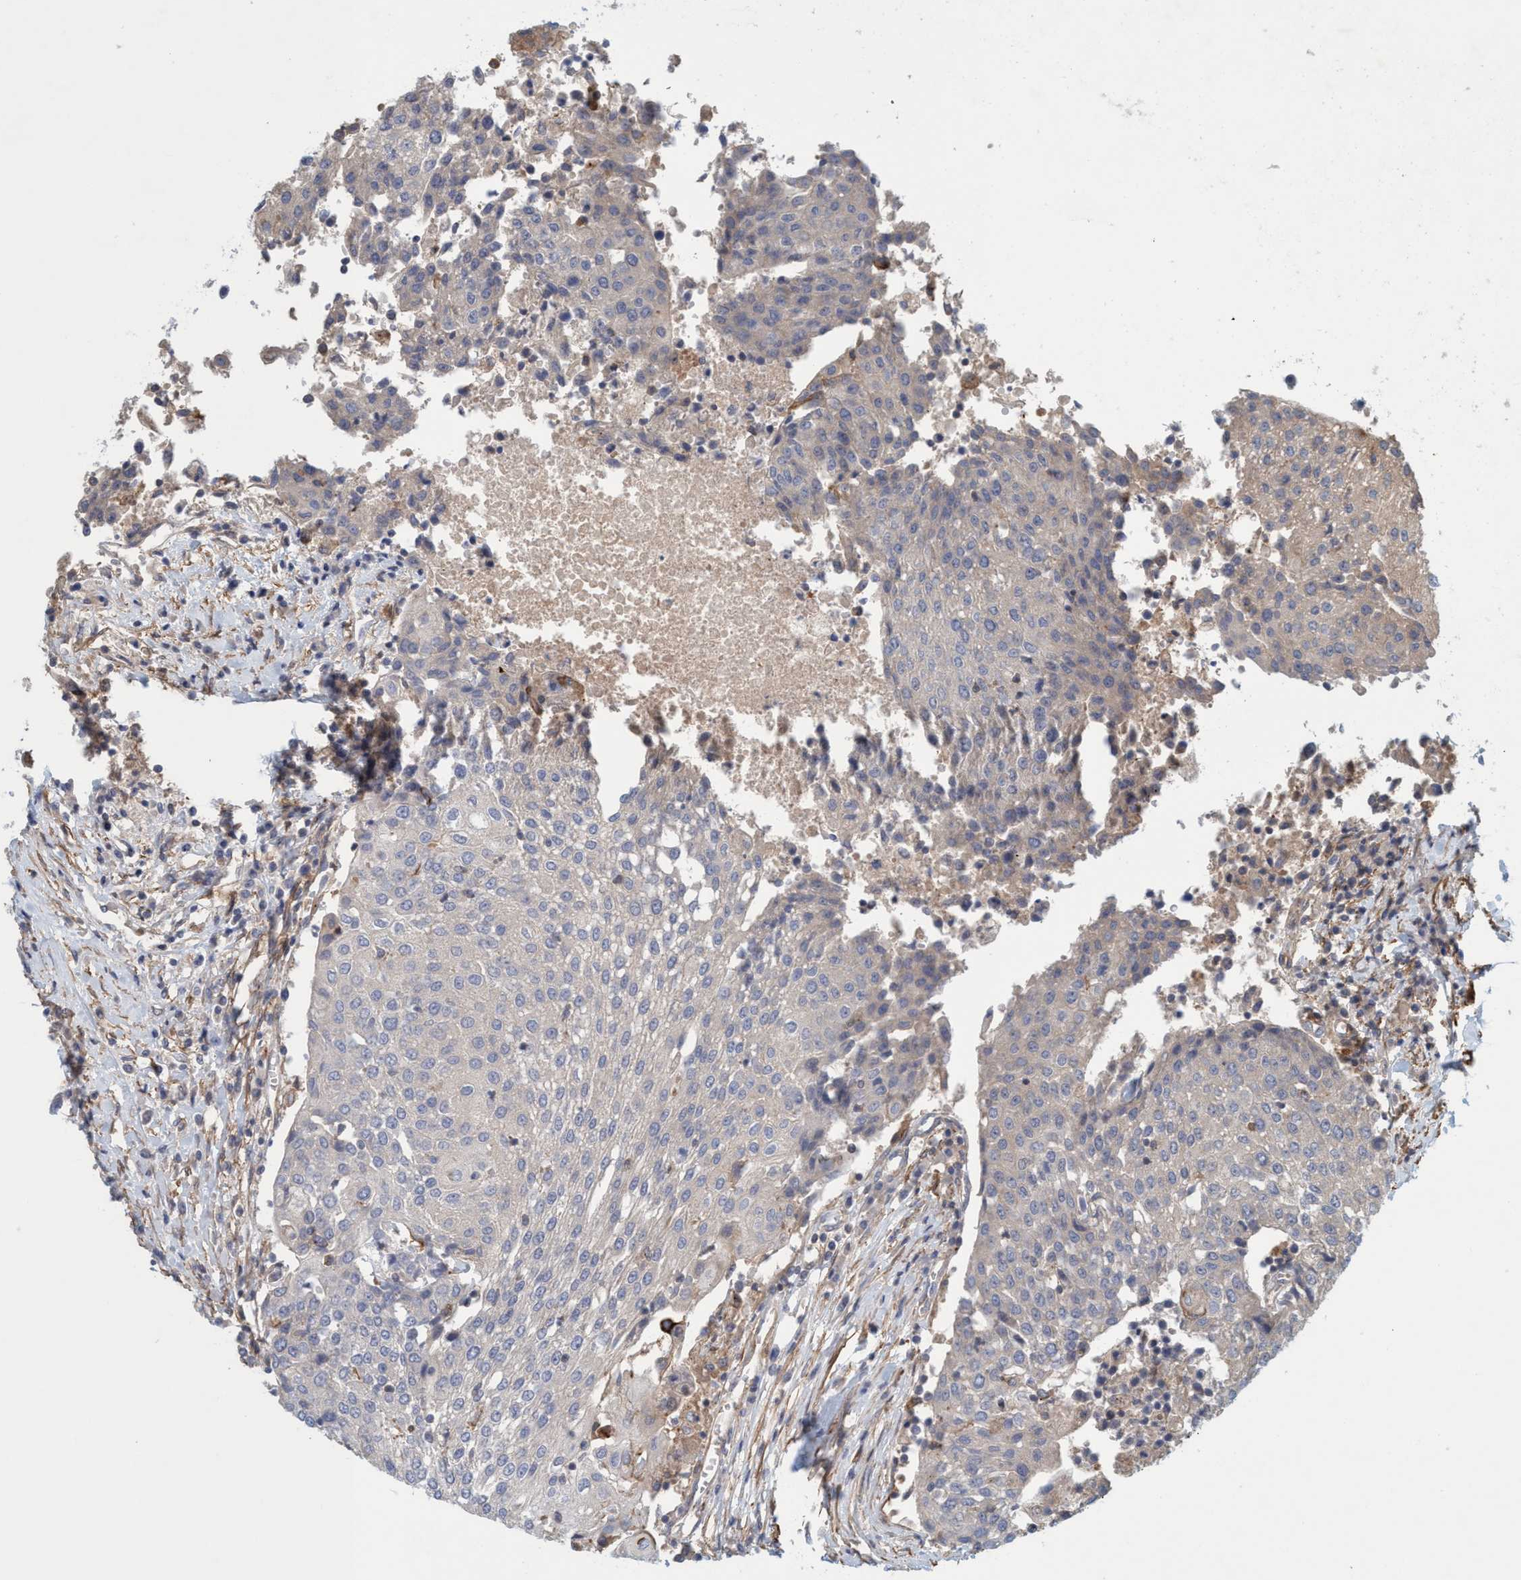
{"staining": {"intensity": "negative", "quantity": "none", "location": "none"}, "tissue": "urothelial cancer", "cell_type": "Tumor cells", "image_type": "cancer", "snomed": [{"axis": "morphology", "description": "Urothelial carcinoma, High grade"}, {"axis": "topography", "description": "Urinary bladder"}], "caption": "DAB (3,3'-diaminobenzidine) immunohistochemical staining of high-grade urothelial carcinoma exhibits no significant expression in tumor cells. The staining was performed using DAB (3,3'-diaminobenzidine) to visualize the protein expression in brown, while the nuclei were stained in blue with hematoxylin (Magnification: 20x).", "gene": "SPECC1", "patient": {"sex": "female", "age": 85}}